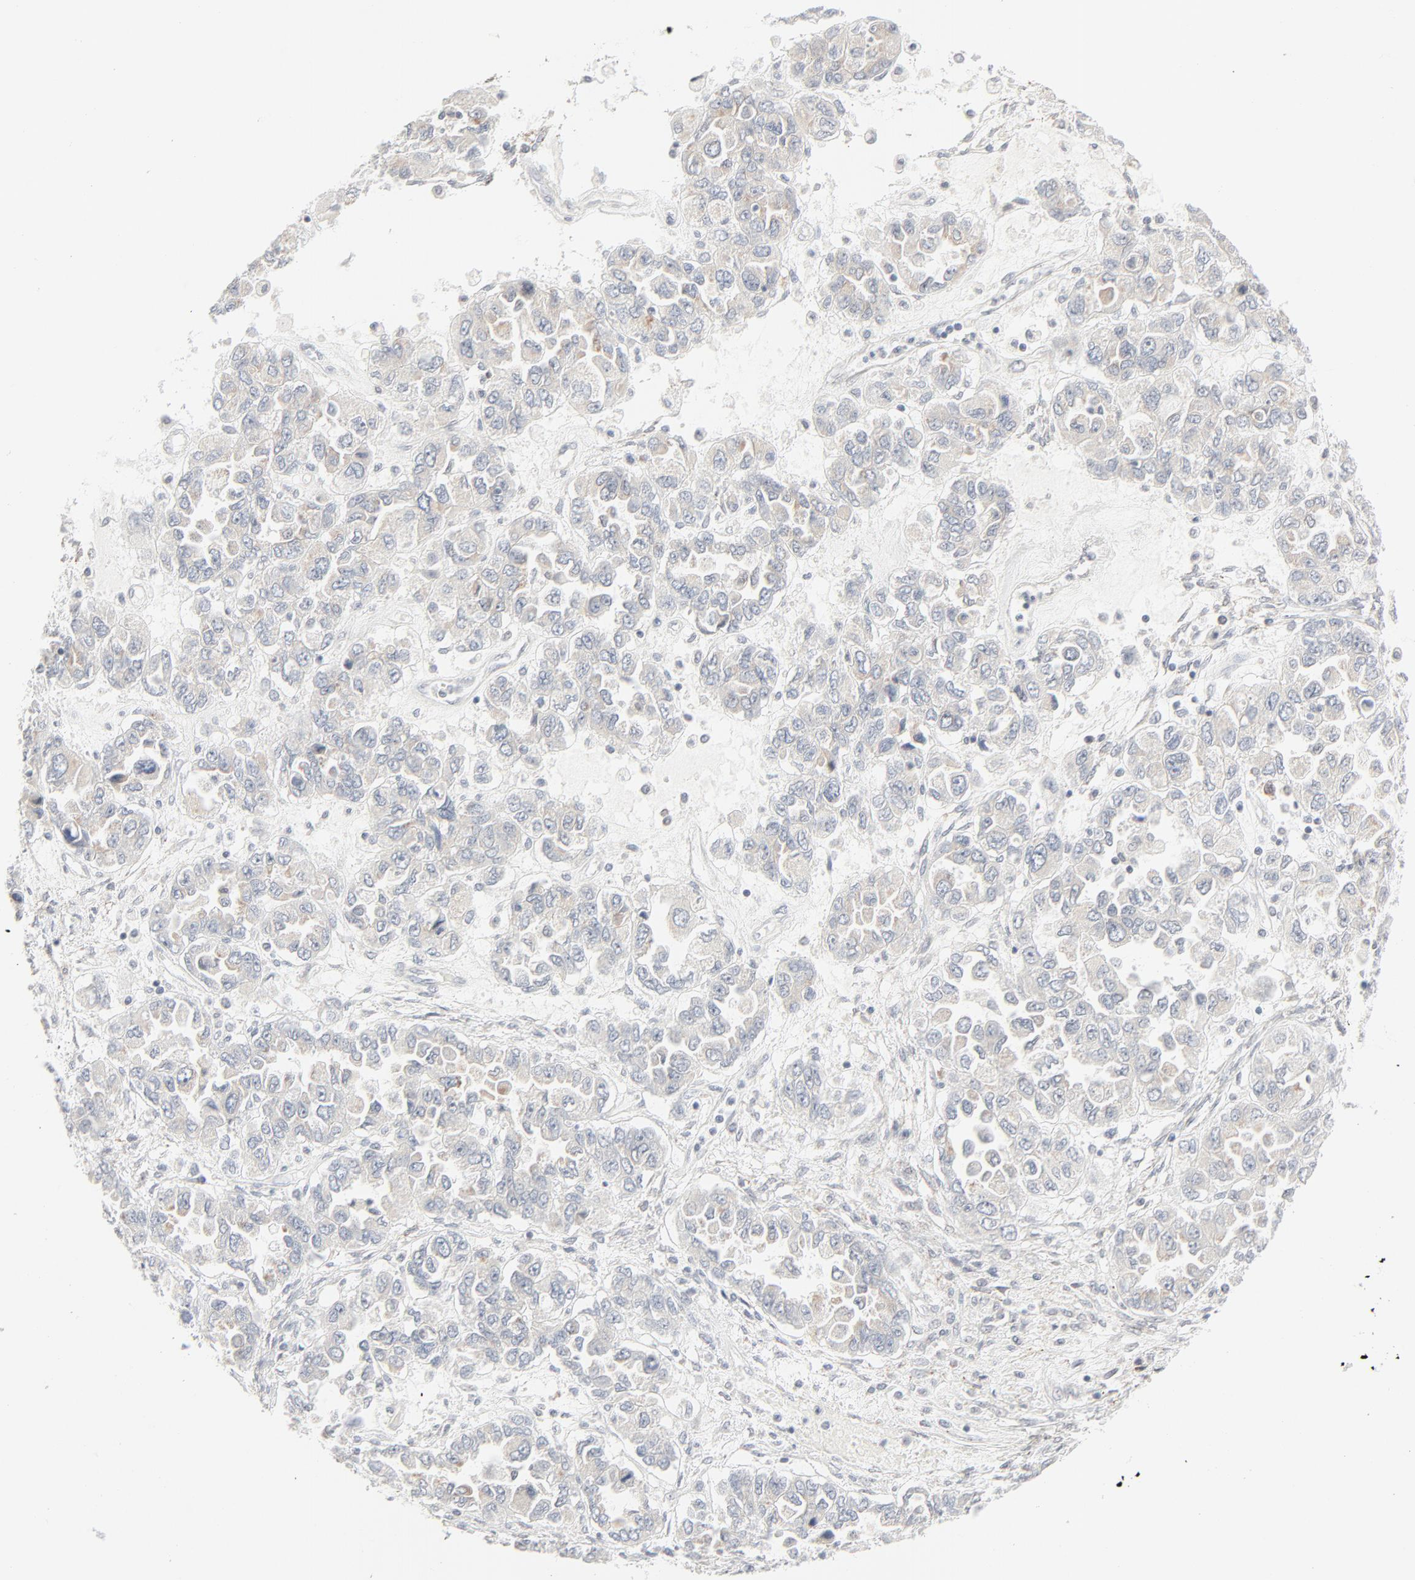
{"staining": {"intensity": "weak", "quantity": "<25%", "location": "cytoplasmic/membranous,nuclear"}, "tissue": "ovarian cancer", "cell_type": "Tumor cells", "image_type": "cancer", "snomed": [{"axis": "morphology", "description": "Cystadenocarcinoma, serous, NOS"}, {"axis": "topography", "description": "Ovary"}], "caption": "This micrograph is of ovarian cancer (serous cystadenocarcinoma) stained with IHC to label a protein in brown with the nuclei are counter-stained blue. There is no positivity in tumor cells.", "gene": "MAD1L1", "patient": {"sex": "female", "age": 84}}